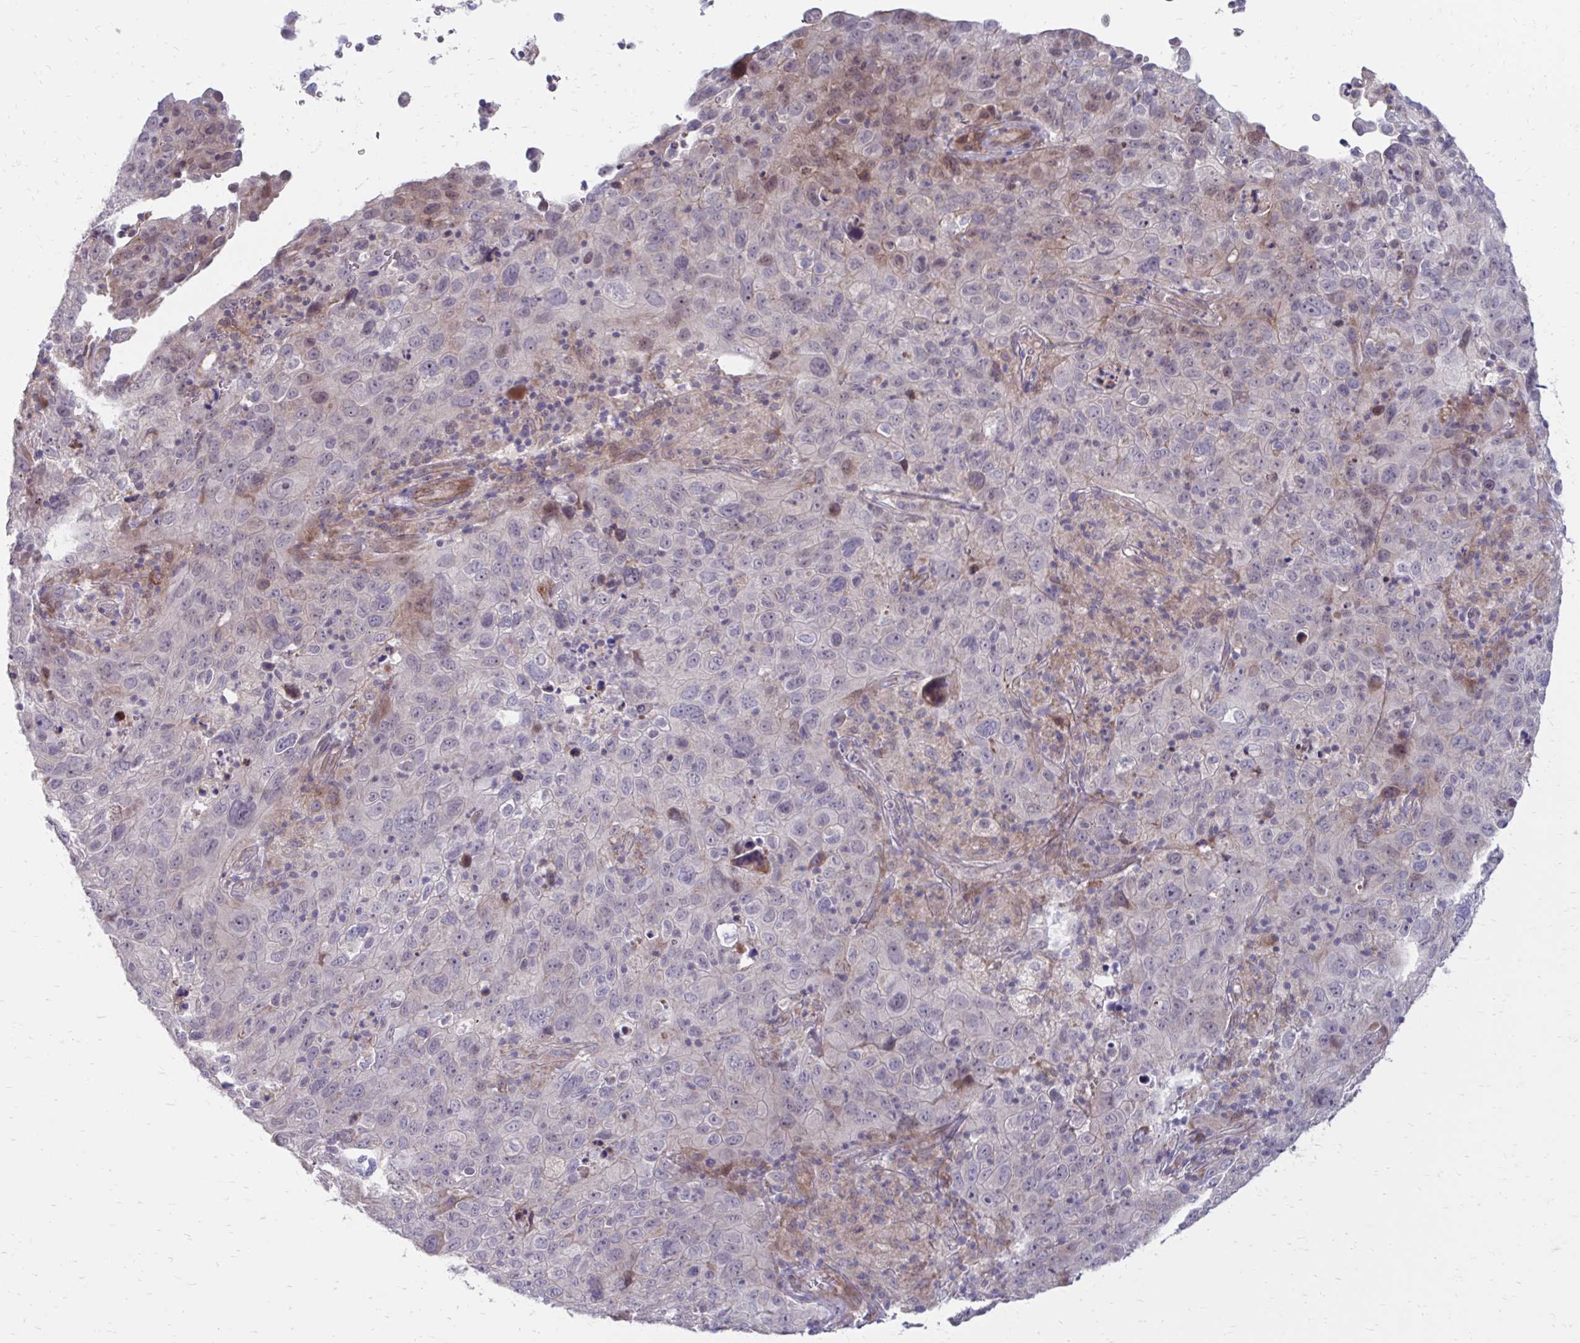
{"staining": {"intensity": "negative", "quantity": "none", "location": "none"}, "tissue": "cervical cancer", "cell_type": "Tumor cells", "image_type": "cancer", "snomed": [{"axis": "morphology", "description": "Squamous cell carcinoma, NOS"}, {"axis": "topography", "description": "Cervix"}], "caption": "DAB (3,3'-diaminobenzidine) immunohistochemical staining of cervical cancer (squamous cell carcinoma) demonstrates no significant positivity in tumor cells.", "gene": "ITPR2", "patient": {"sex": "female", "age": 44}}